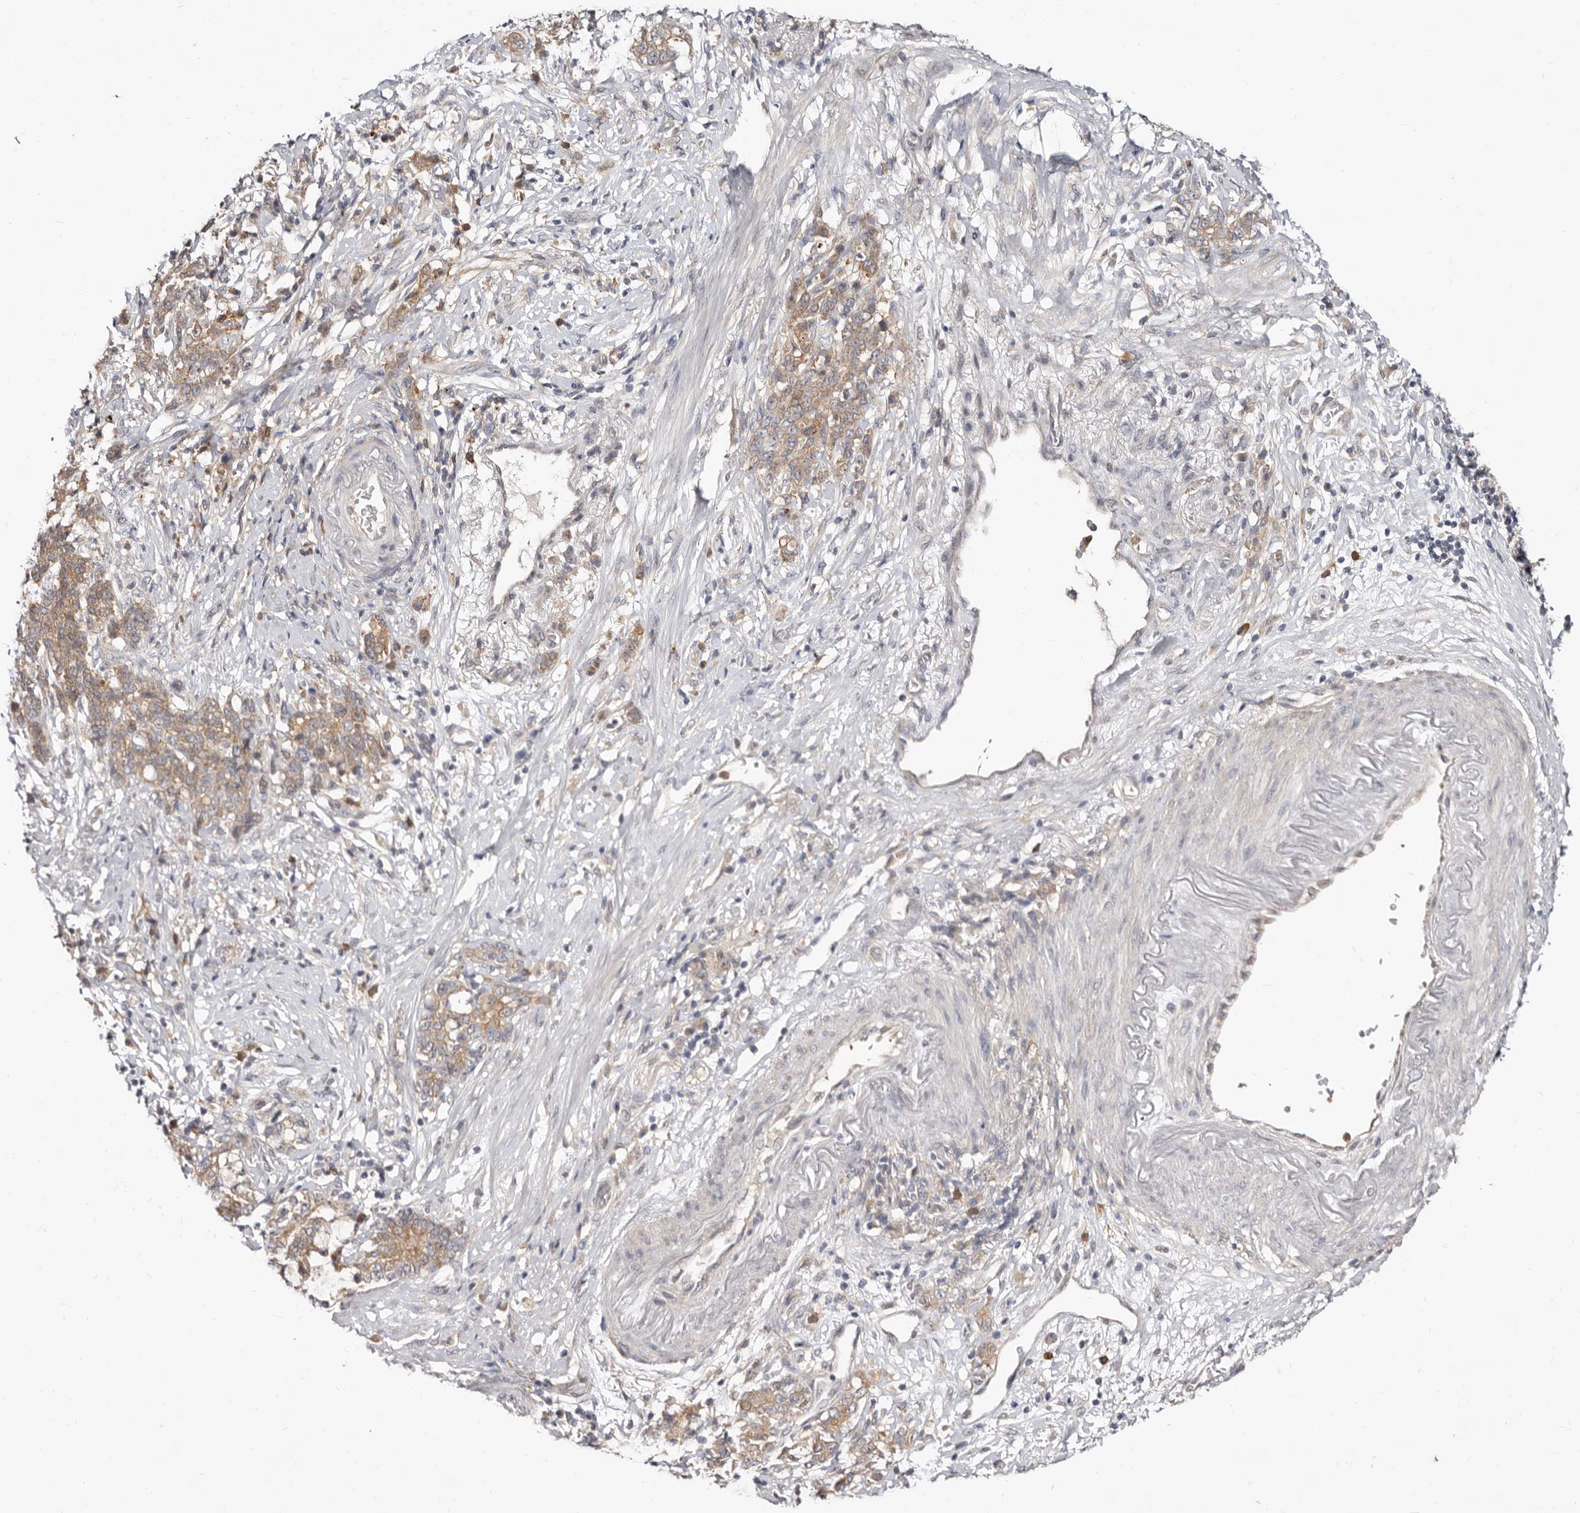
{"staining": {"intensity": "moderate", "quantity": ">75%", "location": "cytoplasmic/membranous"}, "tissue": "stomach cancer", "cell_type": "Tumor cells", "image_type": "cancer", "snomed": [{"axis": "morphology", "description": "Adenocarcinoma, NOS"}, {"axis": "topography", "description": "Stomach, lower"}], "caption": "Immunohistochemical staining of stomach adenocarcinoma displays moderate cytoplasmic/membranous protein positivity in about >75% of tumor cells.", "gene": "TC2N", "patient": {"sex": "male", "age": 88}}